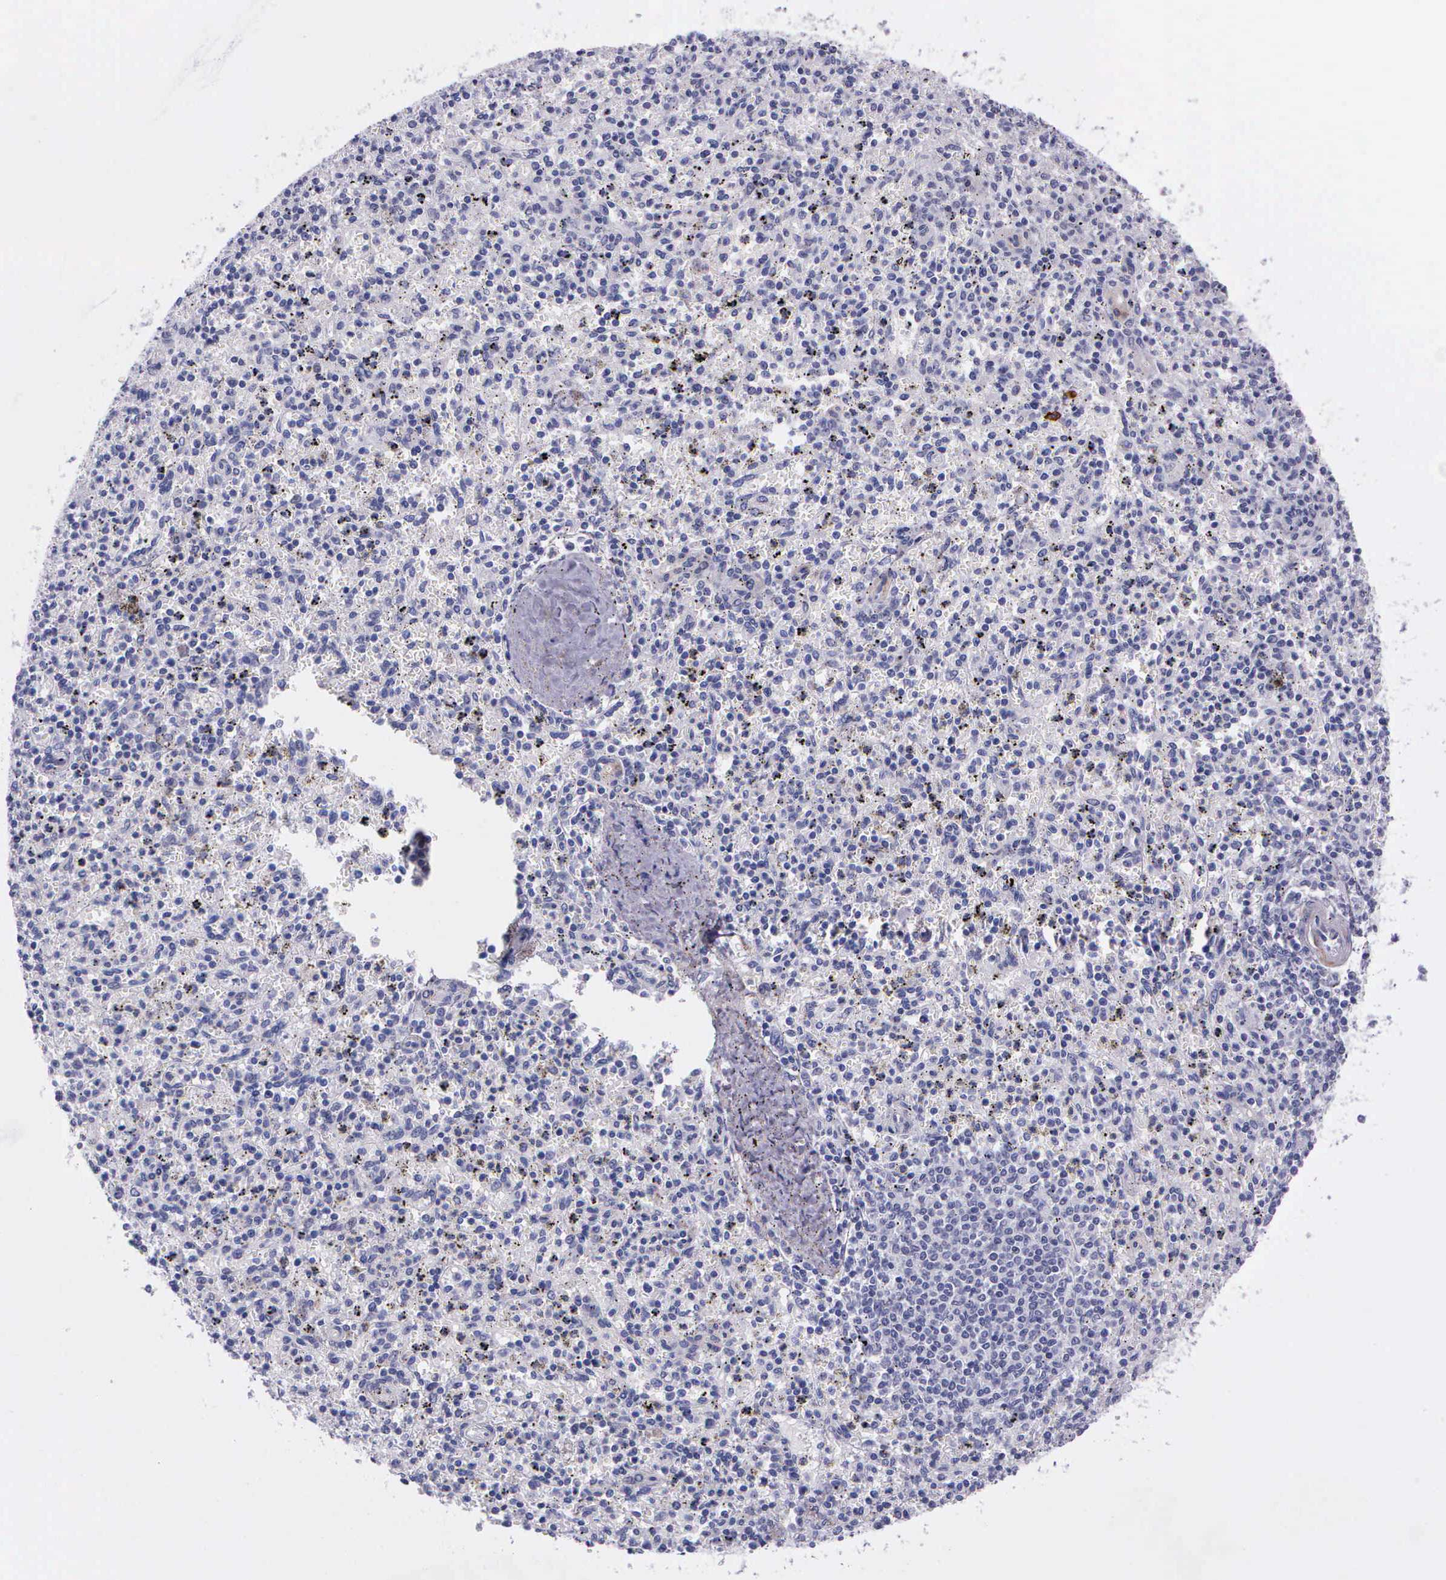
{"staining": {"intensity": "negative", "quantity": "none", "location": "none"}, "tissue": "spleen", "cell_type": "Cells in red pulp", "image_type": "normal", "snomed": [{"axis": "morphology", "description": "Normal tissue, NOS"}, {"axis": "topography", "description": "Spleen"}], "caption": "IHC of benign spleen displays no staining in cells in red pulp.", "gene": "AHNAK2", "patient": {"sex": "male", "age": 72}}